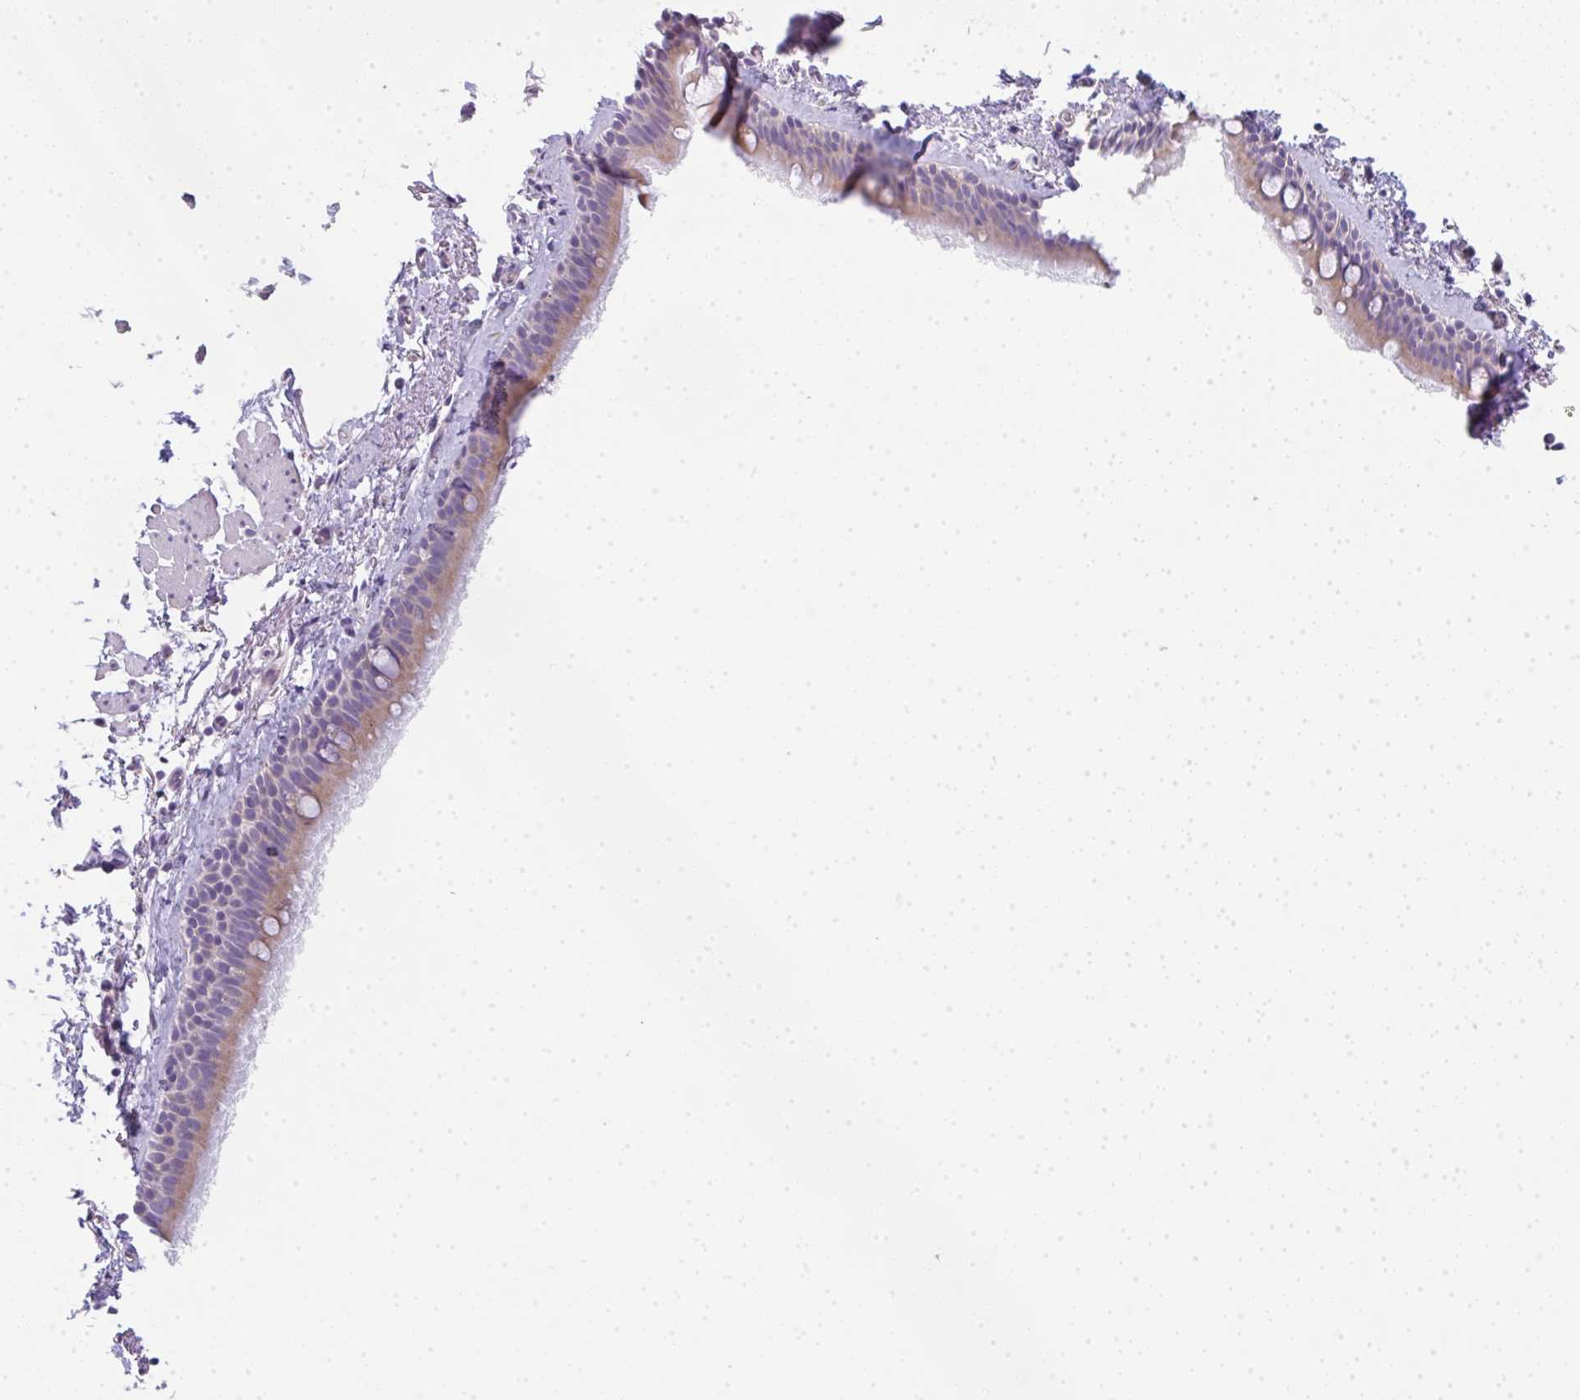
{"staining": {"intensity": "weak", "quantity": "25%-75%", "location": "cytoplasmic/membranous"}, "tissue": "bronchus", "cell_type": "Respiratory epithelial cells", "image_type": "normal", "snomed": [{"axis": "morphology", "description": "Normal tissue, NOS"}, {"axis": "topography", "description": "Lymph node"}, {"axis": "topography", "description": "Cartilage tissue"}, {"axis": "topography", "description": "Bronchus"}], "caption": "Weak cytoplasmic/membranous expression is identified in about 25%-75% of respiratory epithelial cells in normal bronchus.", "gene": "LPAR4", "patient": {"sex": "female", "age": 70}}